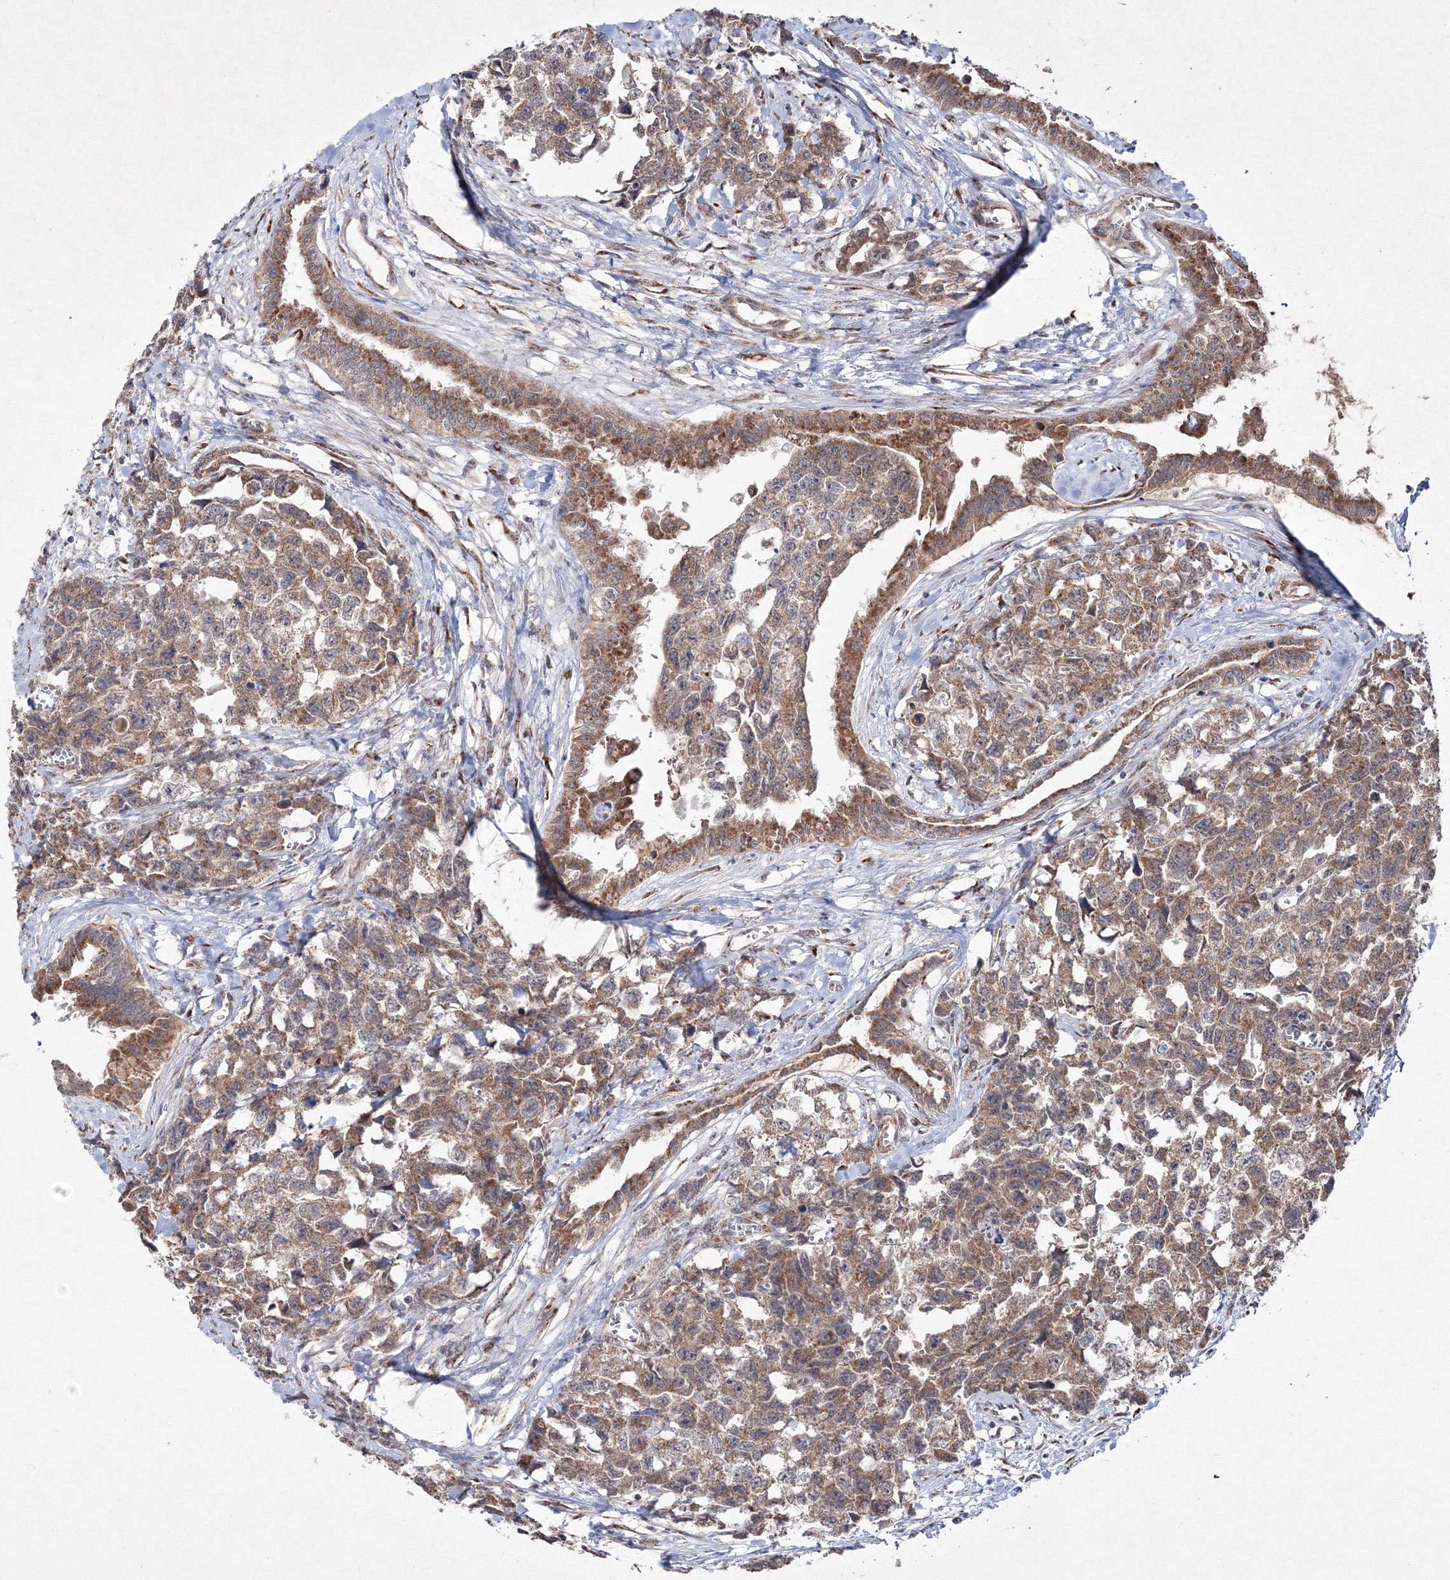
{"staining": {"intensity": "moderate", "quantity": ">75%", "location": "cytoplasmic/membranous"}, "tissue": "testis cancer", "cell_type": "Tumor cells", "image_type": "cancer", "snomed": [{"axis": "morphology", "description": "Carcinoma, Embryonal, NOS"}, {"axis": "topography", "description": "Testis"}], "caption": "The micrograph exhibits immunohistochemical staining of testis cancer. There is moderate cytoplasmic/membranous positivity is seen in about >75% of tumor cells.", "gene": "PEX13", "patient": {"sex": "male", "age": 31}}